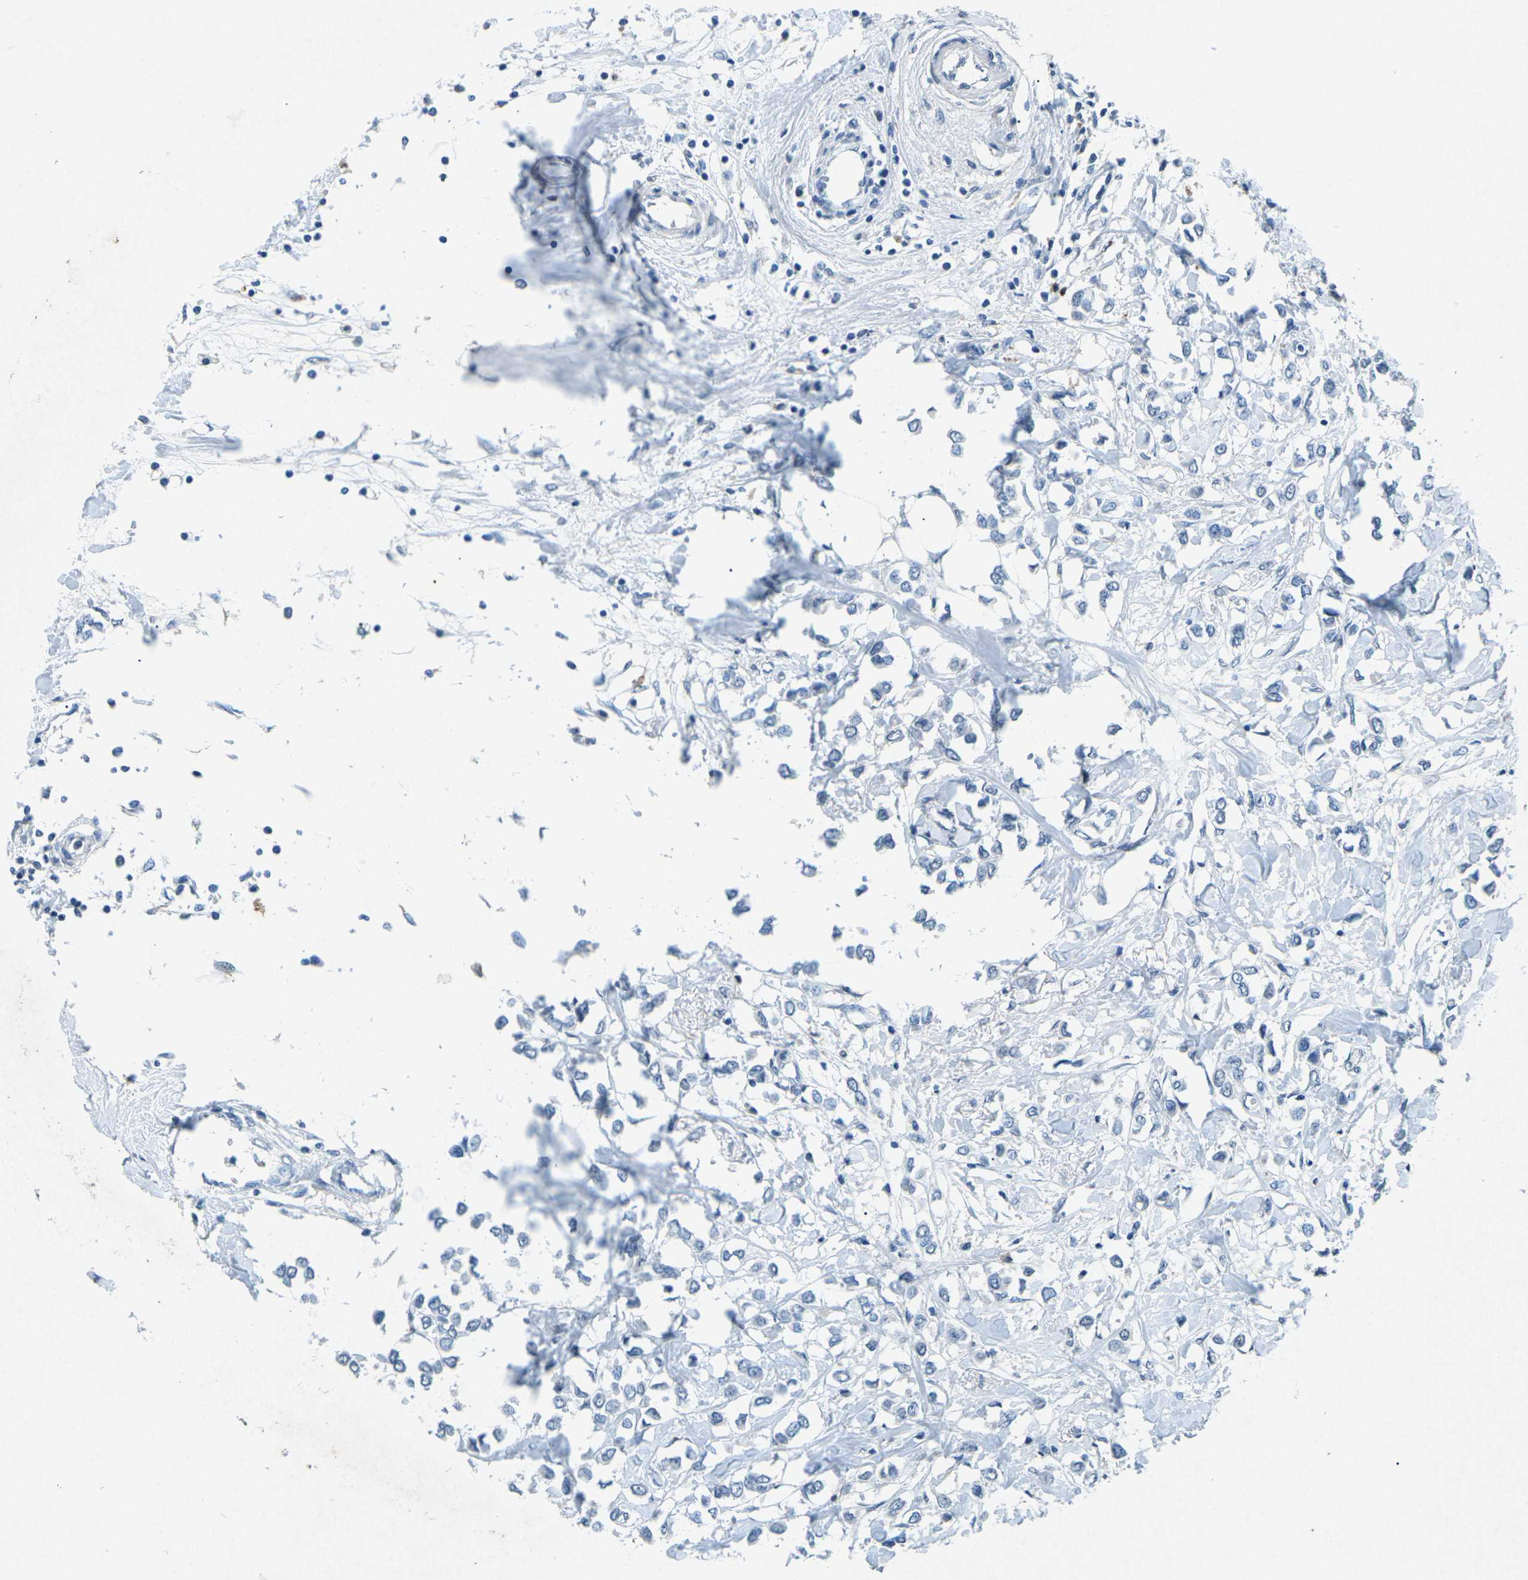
{"staining": {"intensity": "negative", "quantity": "none", "location": "none"}, "tissue": "breast cancer", "cell_type": "Tumor cells", "image_type": "cancer", "snomed": [{"axis": "morphology", "description": "Lobular carcinoma"}, {"axis": "topography", "description": "Breast"}], "caption": "The histopathology image exhibits no staining of tumor cells in breast lobular carcinoma.", "gene": "A1BG", "patient": {"sex": "female", "age": 51}}